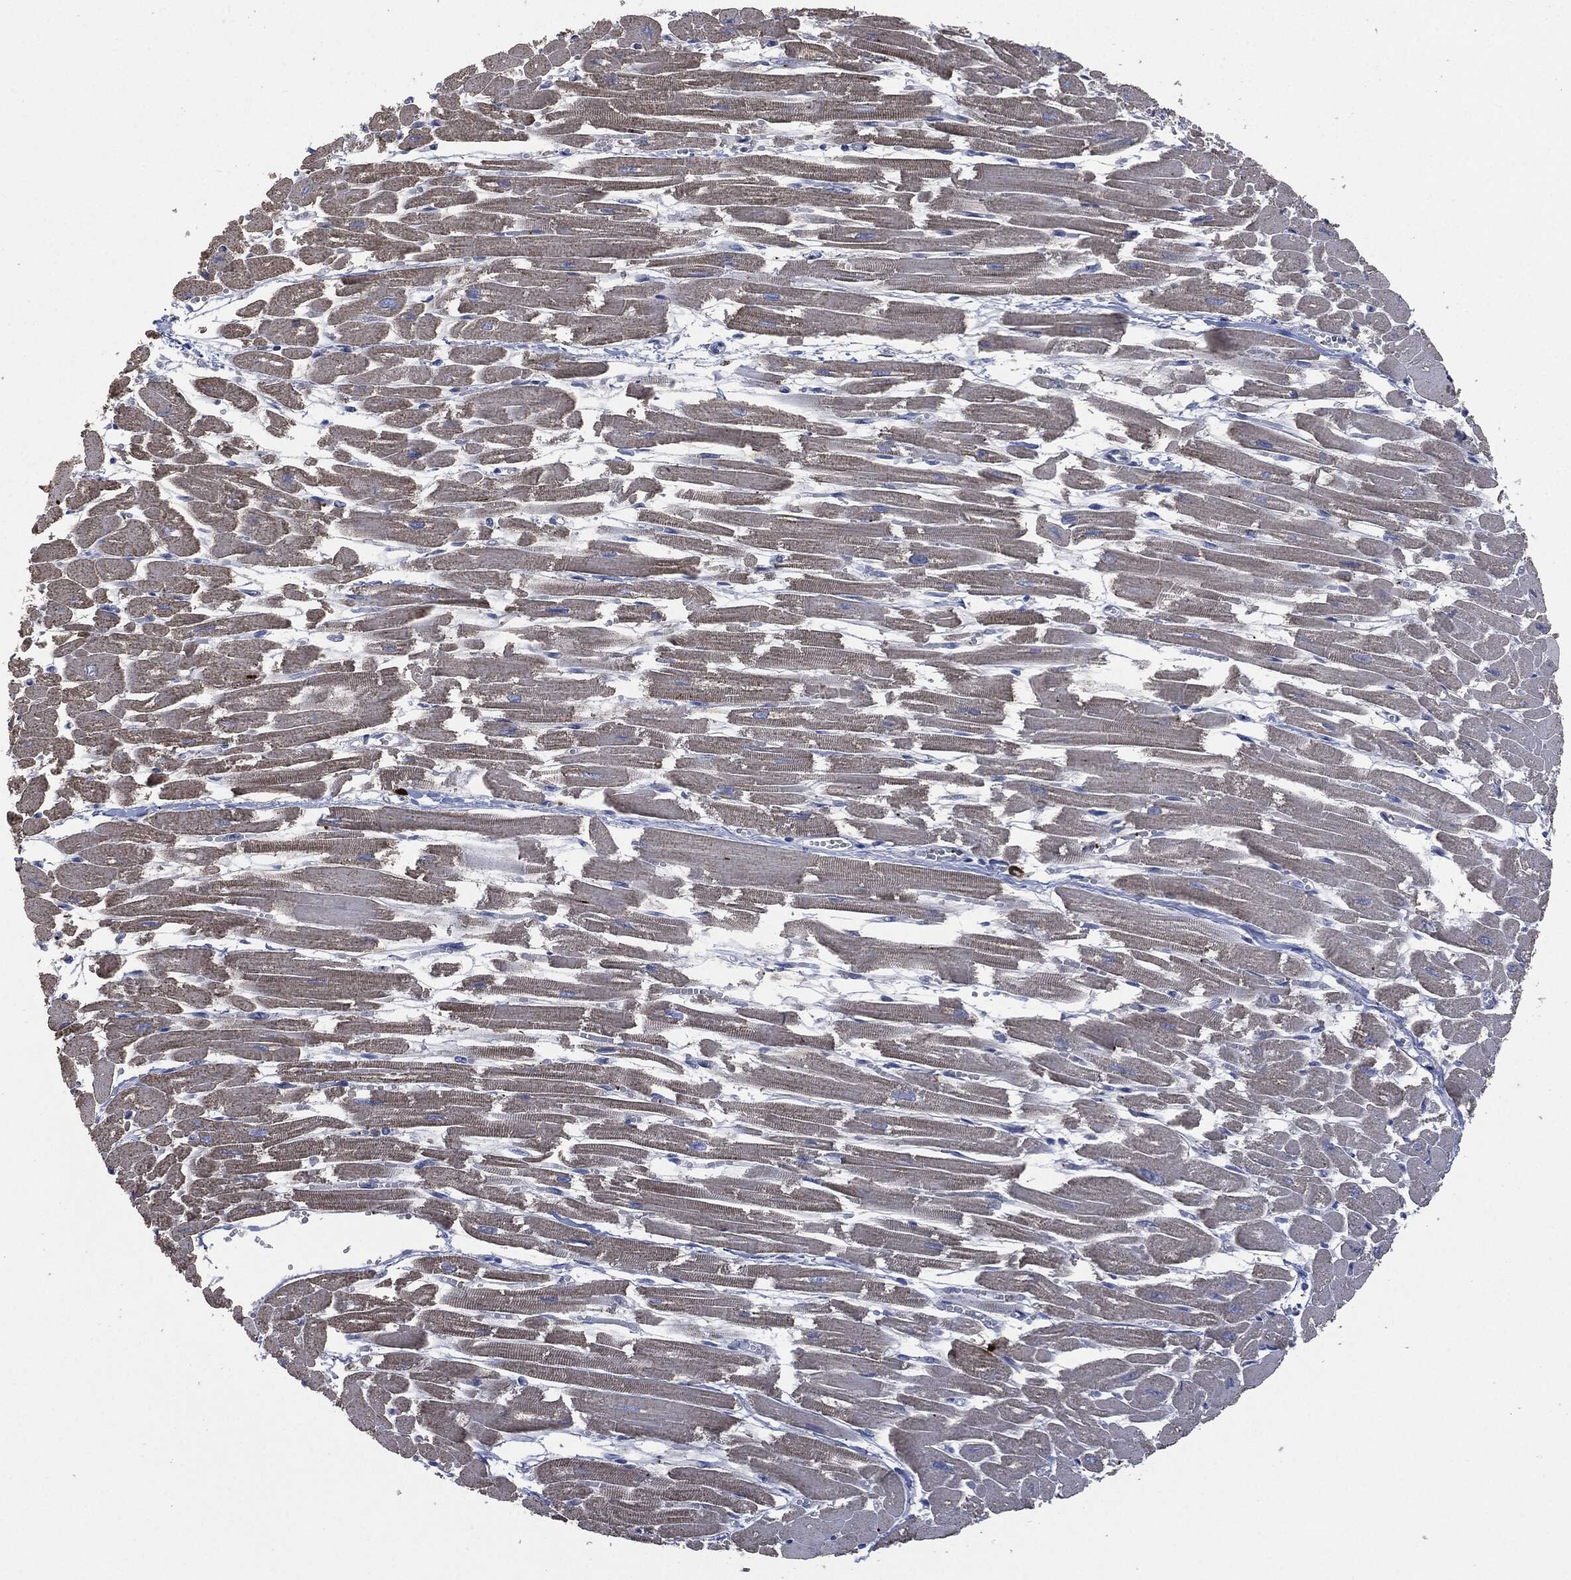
{"staining": {"intensity": "weak", "quantity": "25%-75%", "location": "cytoplasmic/membranous"}, "tissue": "heart muscle", "cell_type": "Cardiomyocytes", "image_type": "normal", "snomed": [{"axis": "morphology", "description": "Normal tissue, NOS"}, {"axis": "topography", "description": "Heart"}], "caption": "Protein expression analysis of benign human heart muscle reveals weak cytoplasmic/membranous positivity in approximately 25%-75% of cardiomyocytes.", "gene": "CD33", "patient": {"sex": "female", "age": 52}}